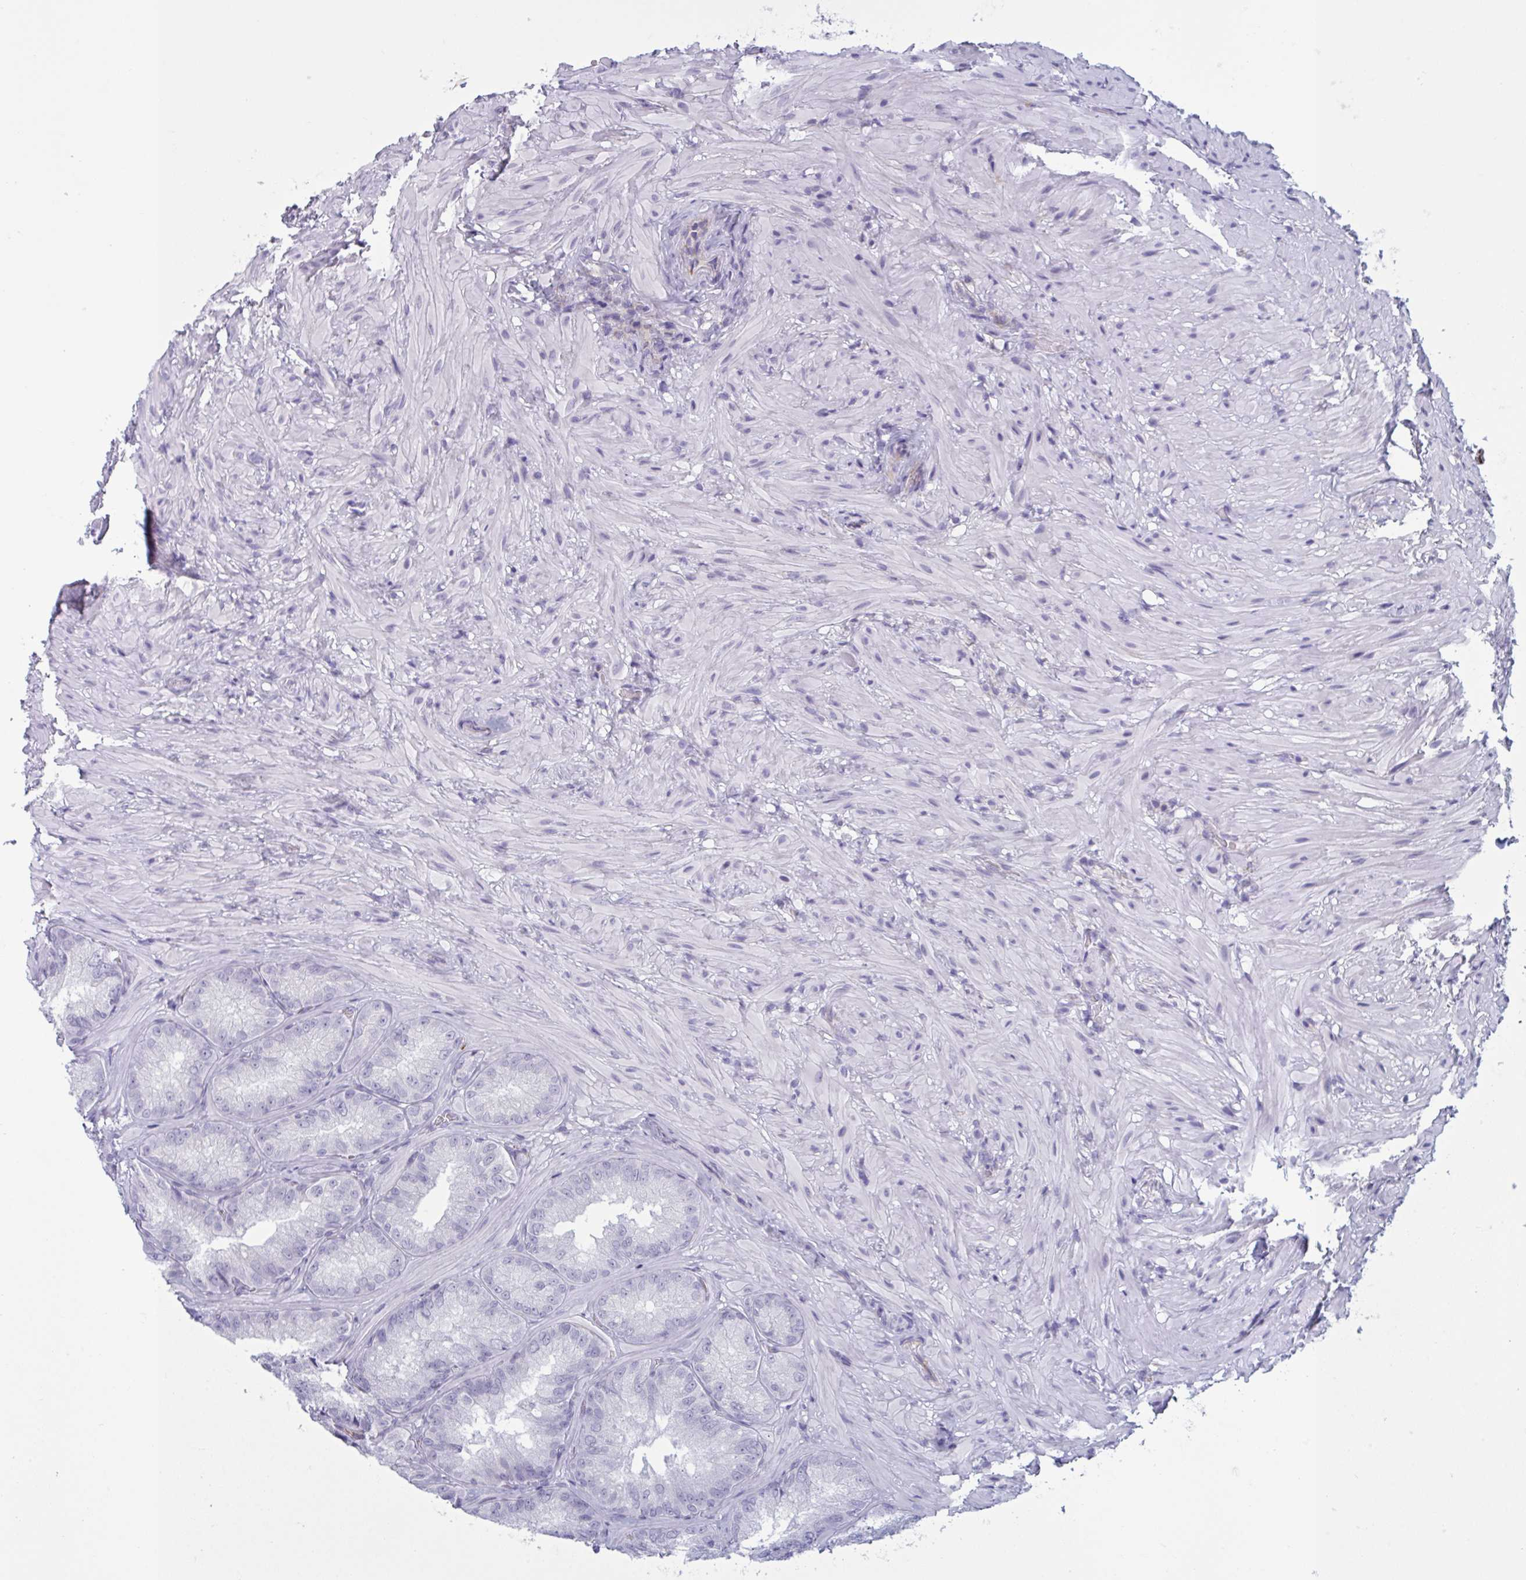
{"staining": {"intensity": "moderate", "quantity": "<25%", "location": "cytoplasmic/membranous"}, "tissue": "seminal vesicle", "cell_type": "Glandular cells", "image_type": "normal", "snomed": [{"axis": "morphology", "description": "Normal tissue, NOS"}, {"axis": "topography", "description": "Seminal veicle"}], "caption": "High-power microscopy captured an IHC histopathology image of benign seminal vesicle, revealing moderate cytoplasmic/membranous staining in approximately <25% of glandular cells.", "gene": "OR1L3", "patient": {"sex": "male", "age": 47}}